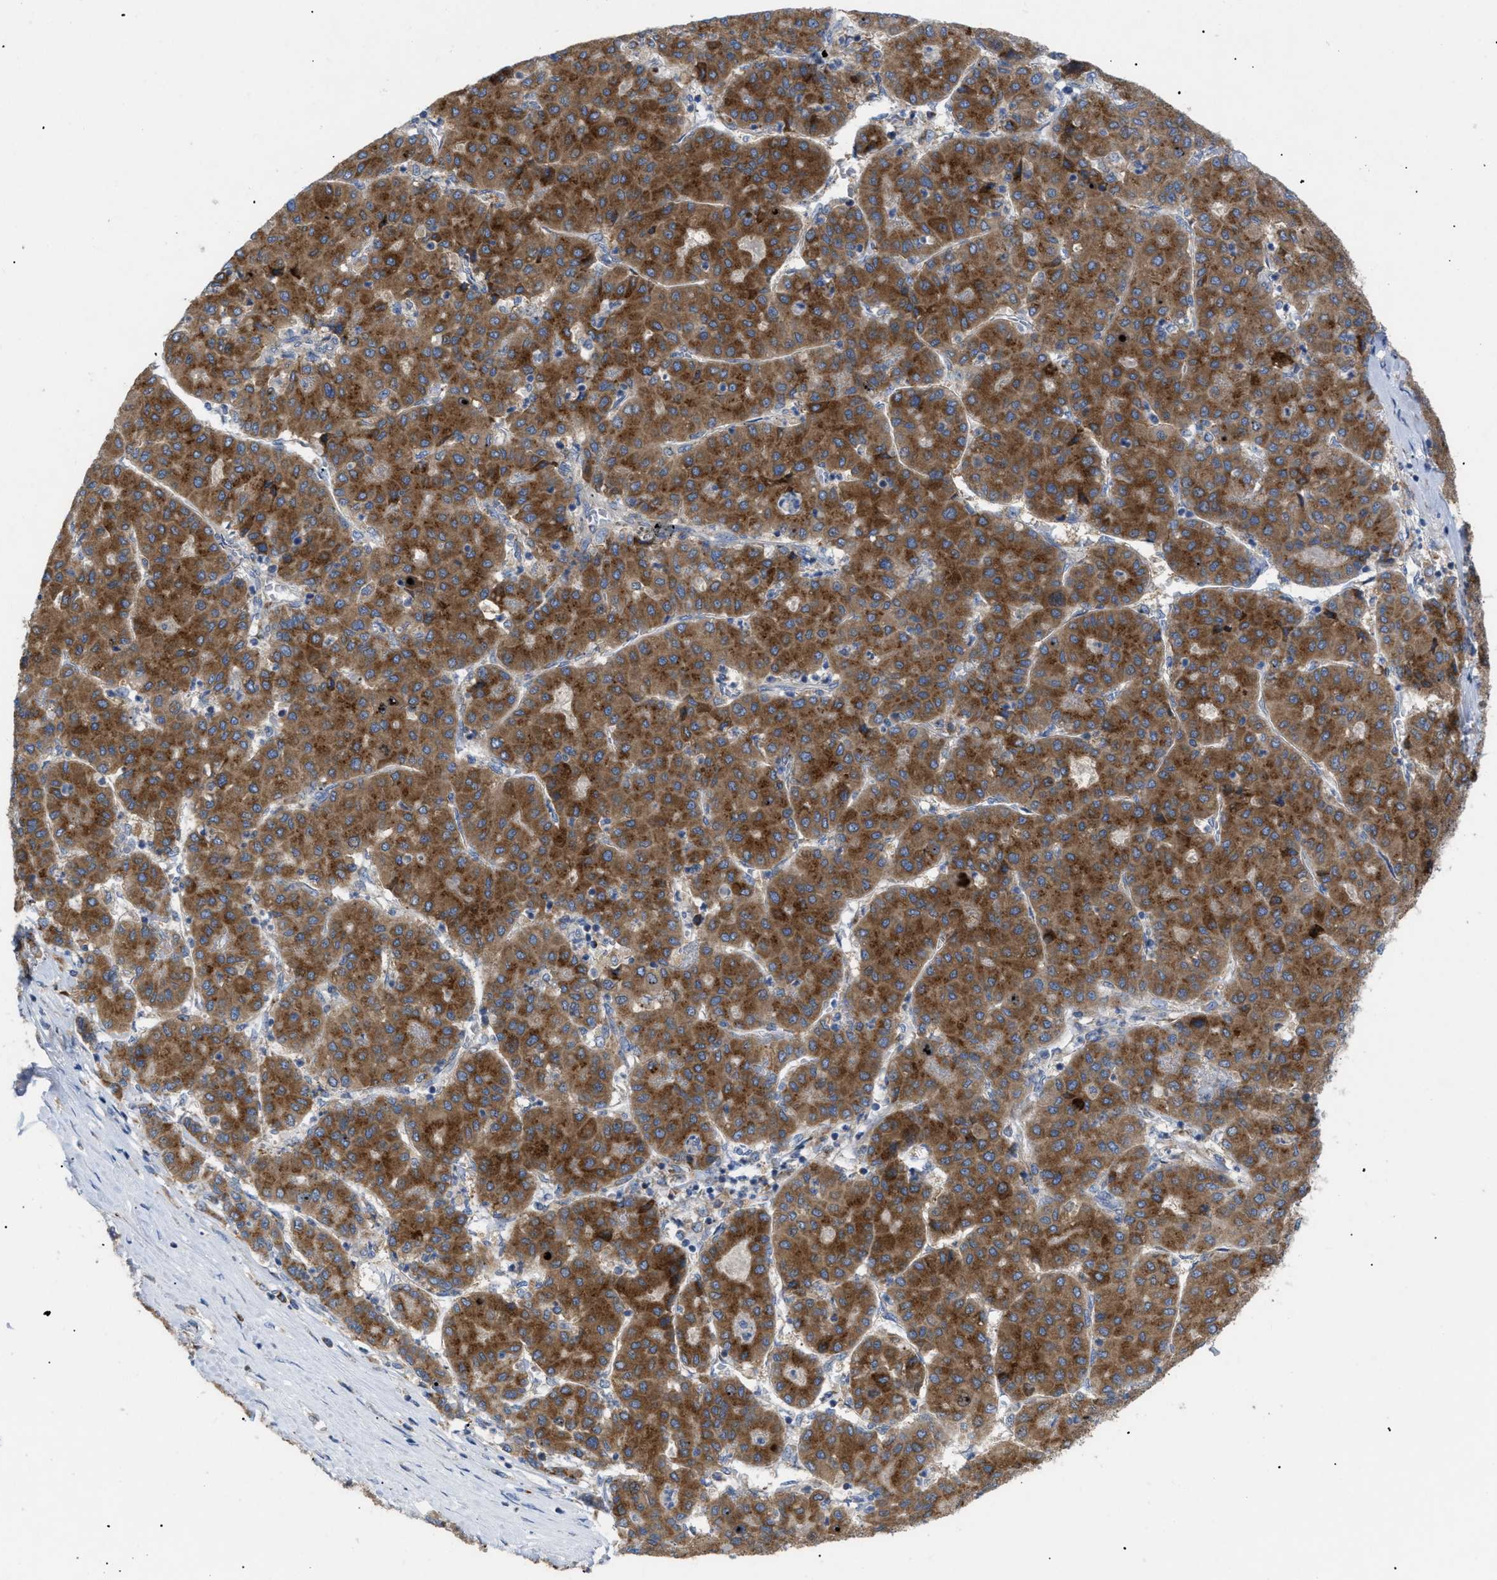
{"staining": {"intensity": "strong", "quantity": ">75%", "location": "cytoplasmic/membranous"}, "tissue": "liver cancer", "cell_type": "Tumor cells", "image_type": "cancer", "snomed": [{"axis": "morphology", "description": "Carcinoma, Hepatocellular, NOS"}, {"axis": "topography", "description": "Liver"}], "caption": "Immunohistochemical staining of hepatocellular carcinoma (liver) shows high levels of strong cytoplasmic/membranous expression in approximately >75% of tumor cells.", "gene": "SLC50A1", "patient": {"sex": "male", "age": 65}}